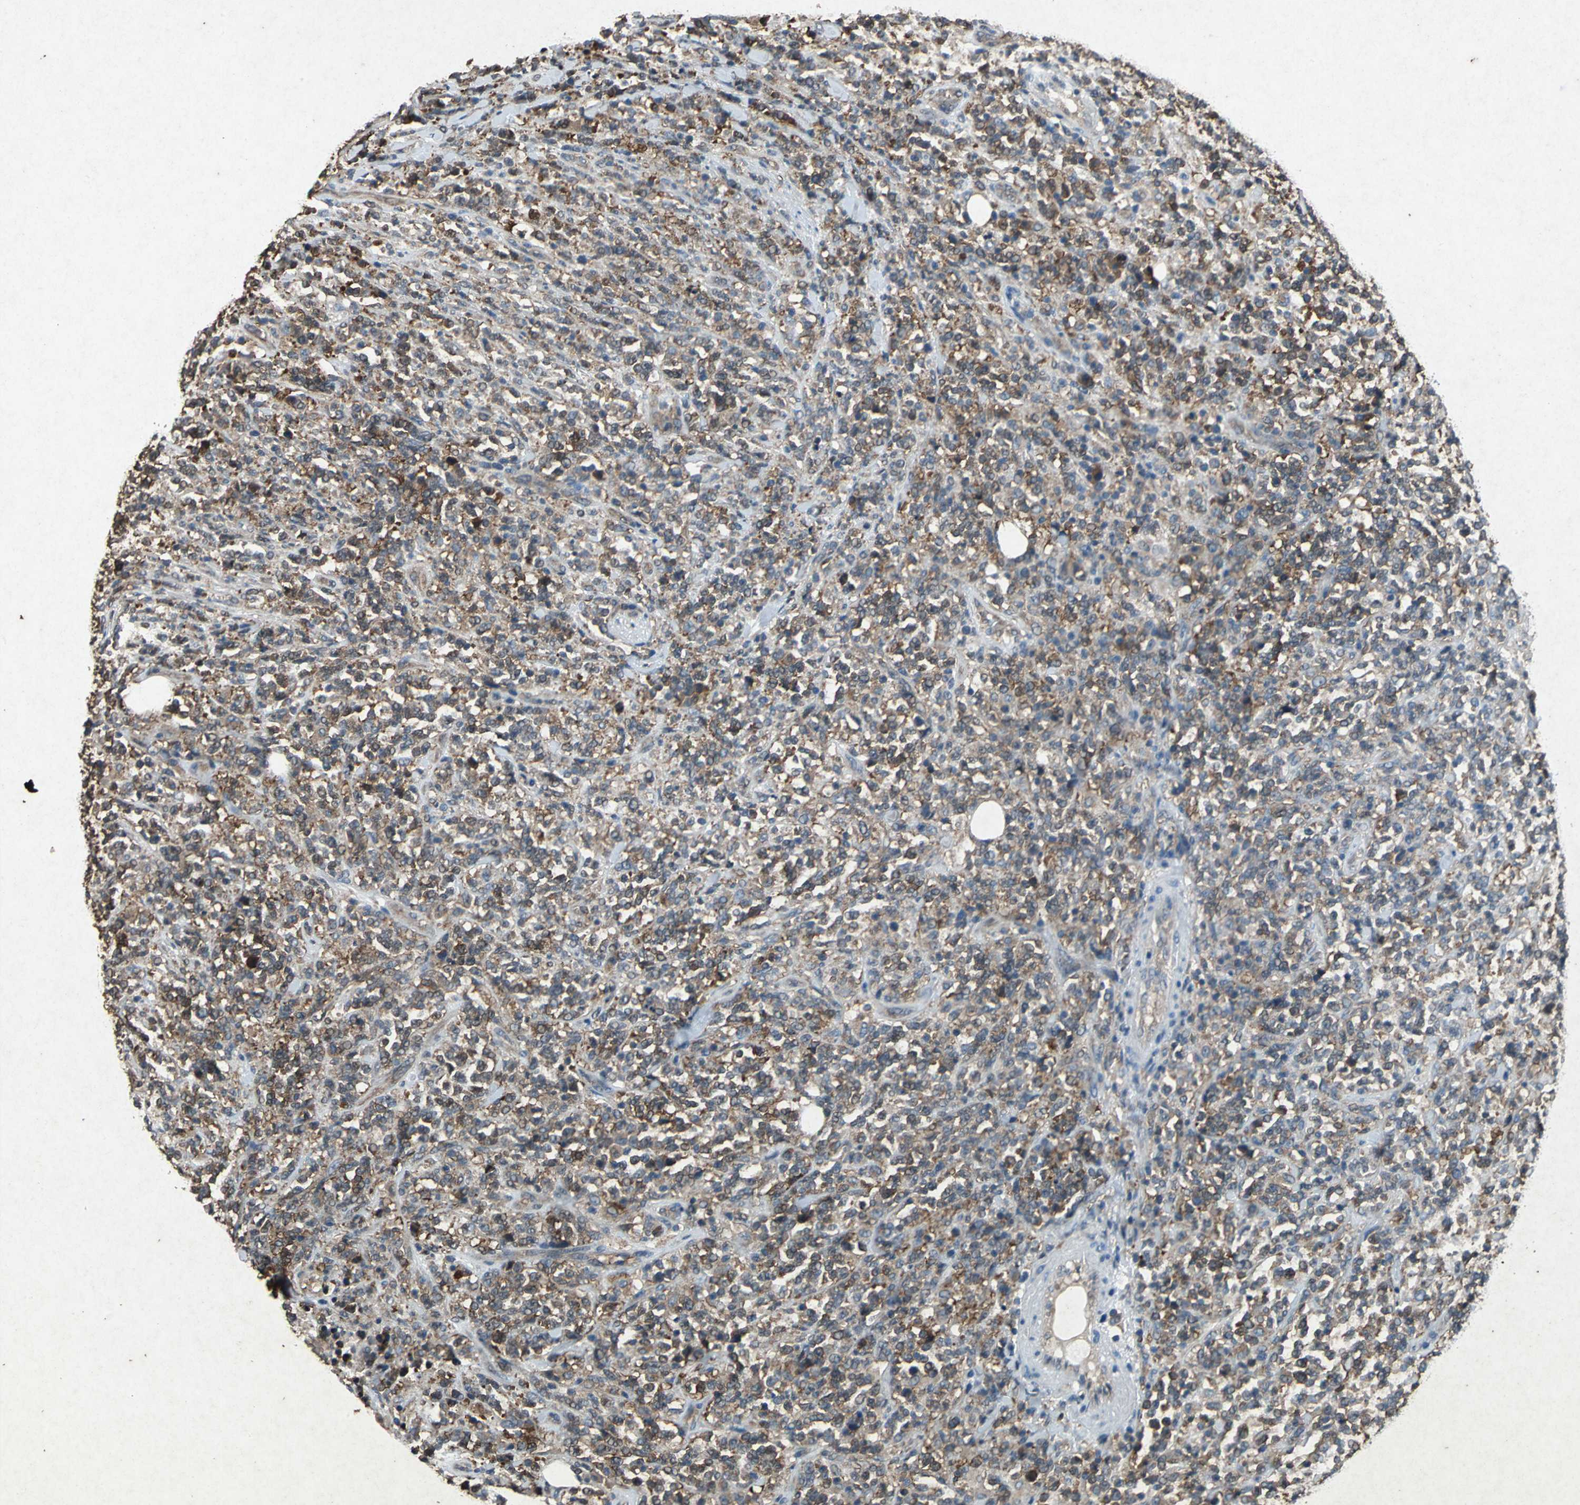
{"staining": {"intensity": "moderate", "quantity": ">75%", "location": "cytoplasmic/membranous"}, "tissue": "lymphoma", "cell_type": "Tumor cells", "image_type": "cancer", "snomed": [{"axis": "morphology", "description": "Malignant lymphoma, non-Hodgkin's type, High grade"}, {"axis": "topography", "description": "Soft tissue"}], "caption": "A micrograph showing moderate cytoplasmic/membranous positivity in about >75% of tumor cells in lymphoma, as visualized by brown immunohistochemical staining.", "gene": "HSP90AB1", "patient": {"sex": "male", "age": 18}}